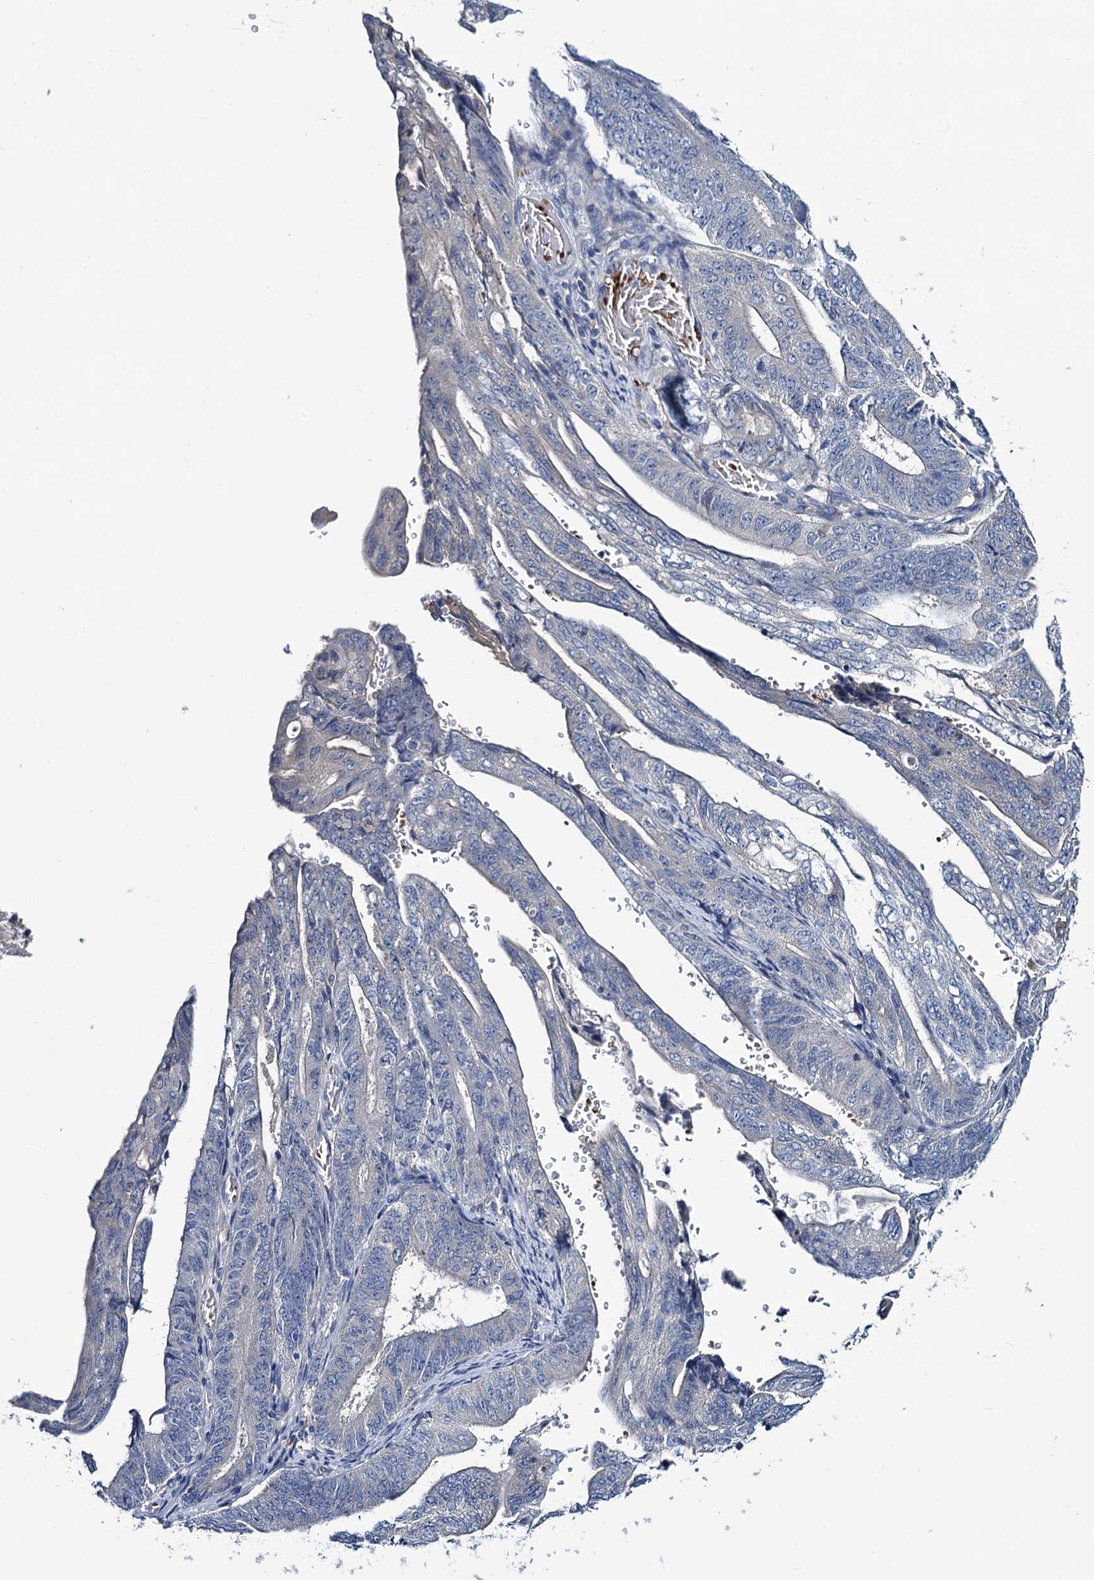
{"staining": {"intensity": "negative", "quantity": "none", "location": "none"}, "tissue": "stomach cancer", "cell_type": "Tumor cells", "image_type": "cancer", "snomed": [{"axis": "morphology", "description": "Adenocarcinoma, NOS"}, {"axis": "topography", "description": "Stomach"}], "caption": "This is a histopathology image of IHC staining of adenocarcinoma (stomach), which shows no positivity in tumor cells. (DAB (3,3'-diaminobenzidine) immunohistochemistry (IHC), high magnification).", "gene": "RTKN2", "patient": {"sex": "female", "age": 73}}